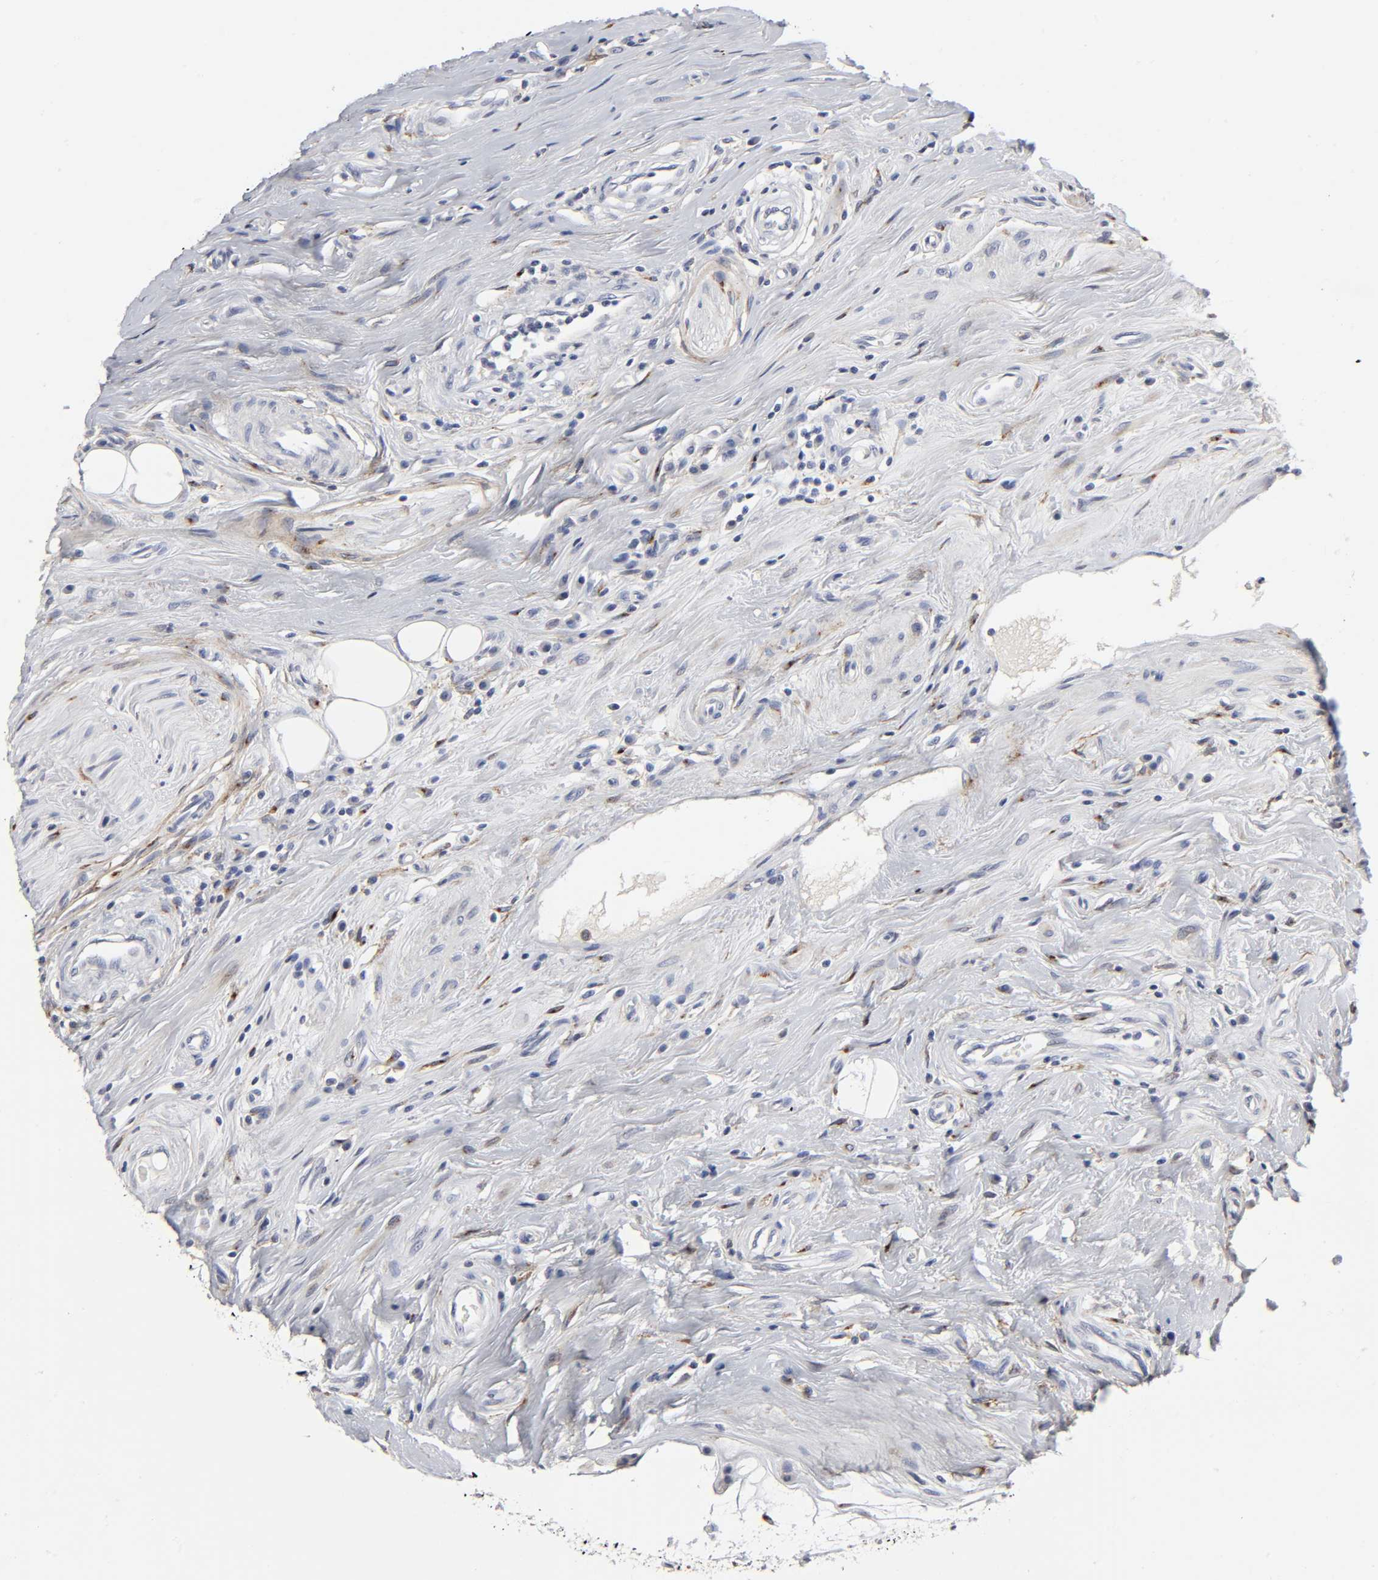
{"staining": {"intensity": "moderate", "quantity": "25%-75%", "location": "cytoplasmic/membranous"}, "tissue": "epididymis", "cell_type": "Glandular cells", "image_type": "normal", "snomed": [{"axis": "morphology", "description": "Normal tissue, NOS"}, {"axis": "morphology", "description": "Inflammation, NOS"}, {"axis": "topography", "description": "Epididymis"}], "caption": "The image displays a brown stain indicating the presence of a protein in the cytoplasmic/membranous of glandular cells in epididymis.", "gene": "LRP1", "patient": {"sex": "male", "age": 84}}